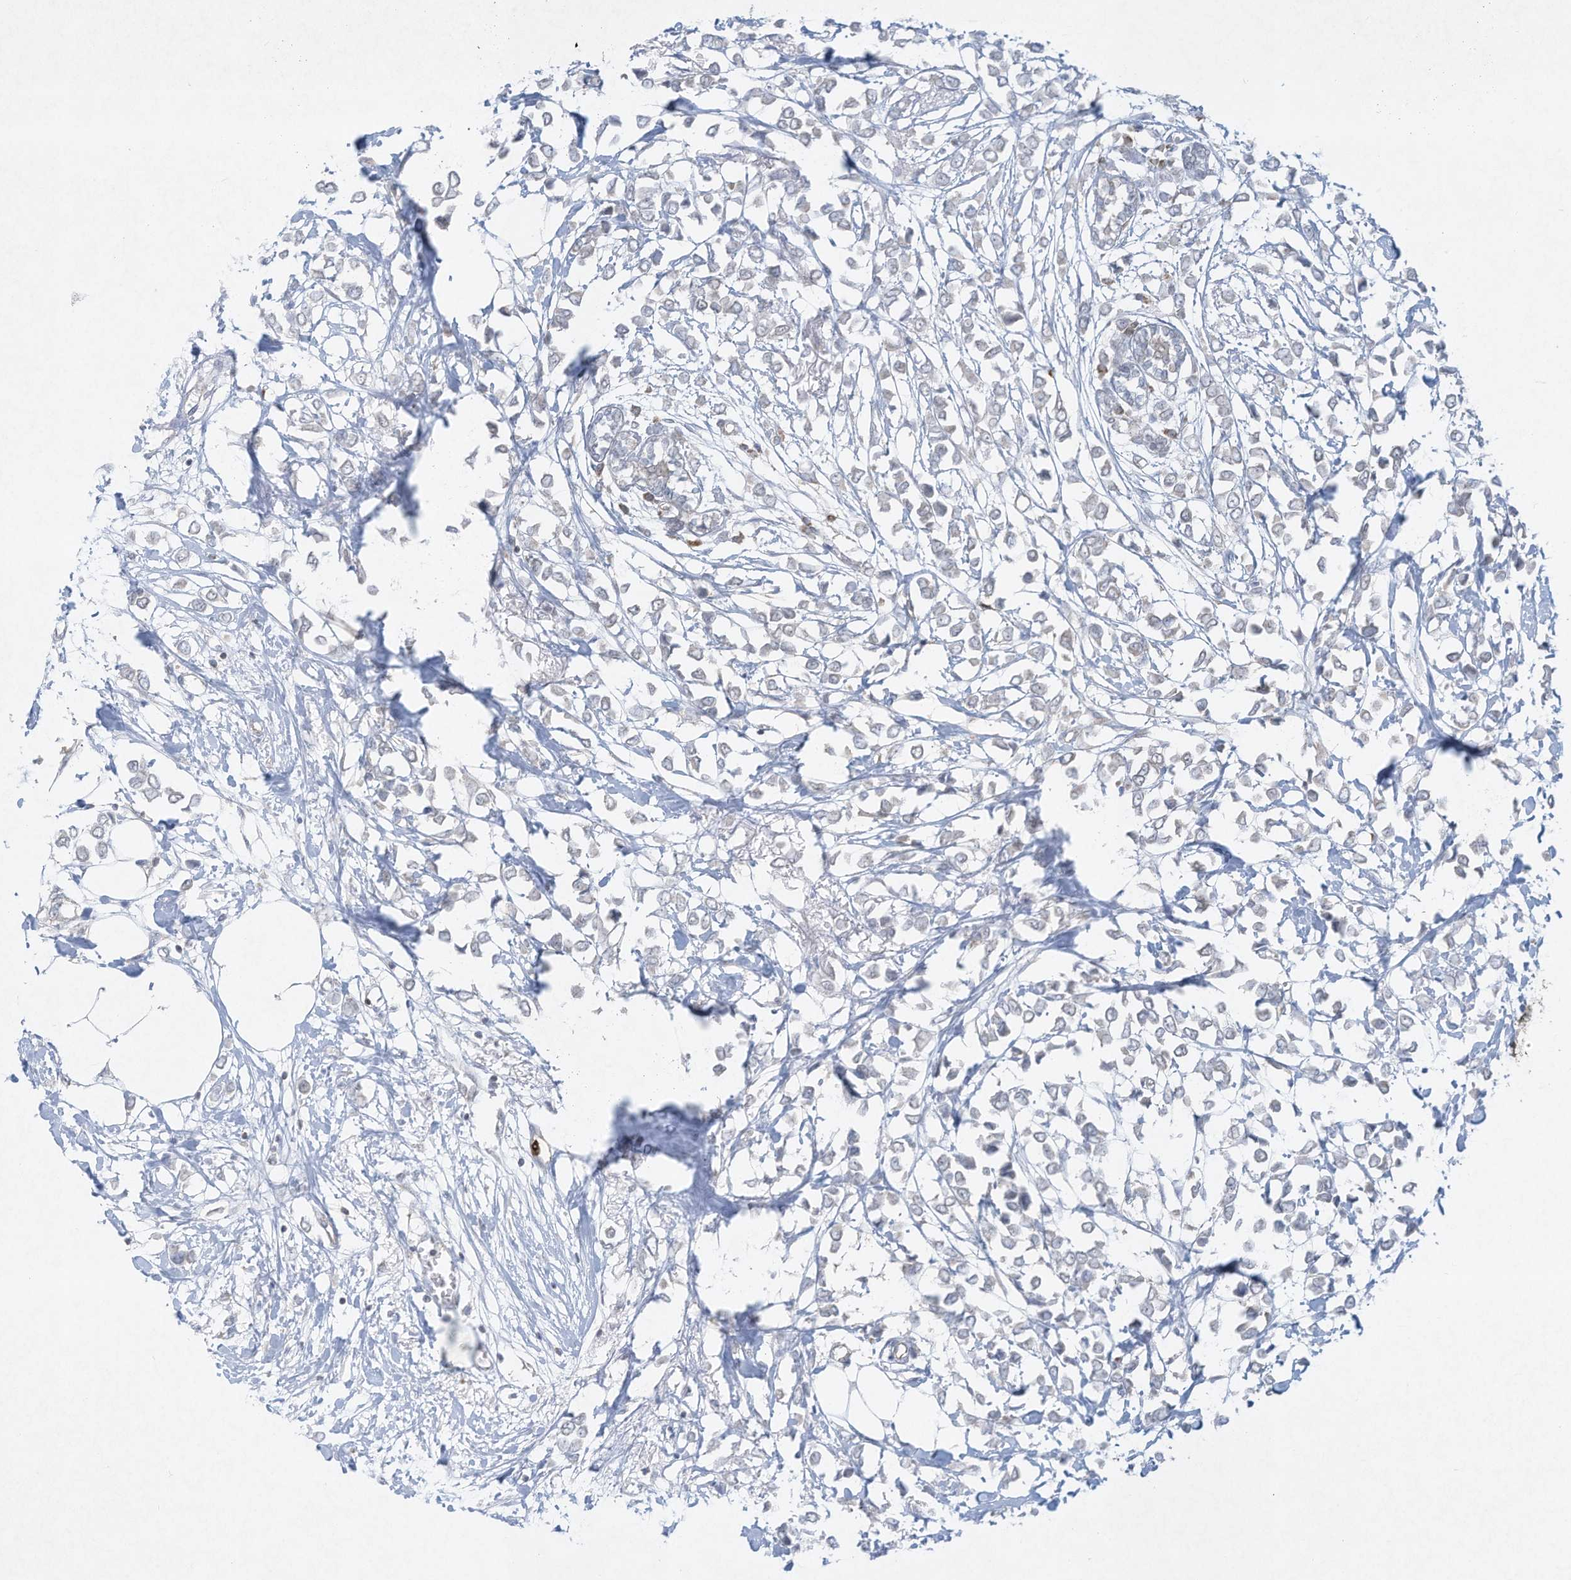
{"staining": {"intensity": "negative", "quantity": "none", "location": "none"}, "tissue": "breast cancer", "cell_type": "Tumor cells", "image_type": "cancer", "snomed": [{"axis": "morphology", "description": "Lobular carcinoma"}, {"axis": "topography", "description": "Breast"}], "caption": "Breast cancer stained for a protein using IHC exhibits no expression tumor cells.", "gene": "CHRNA4", "patient": {"sex": "female", "age": 51}}